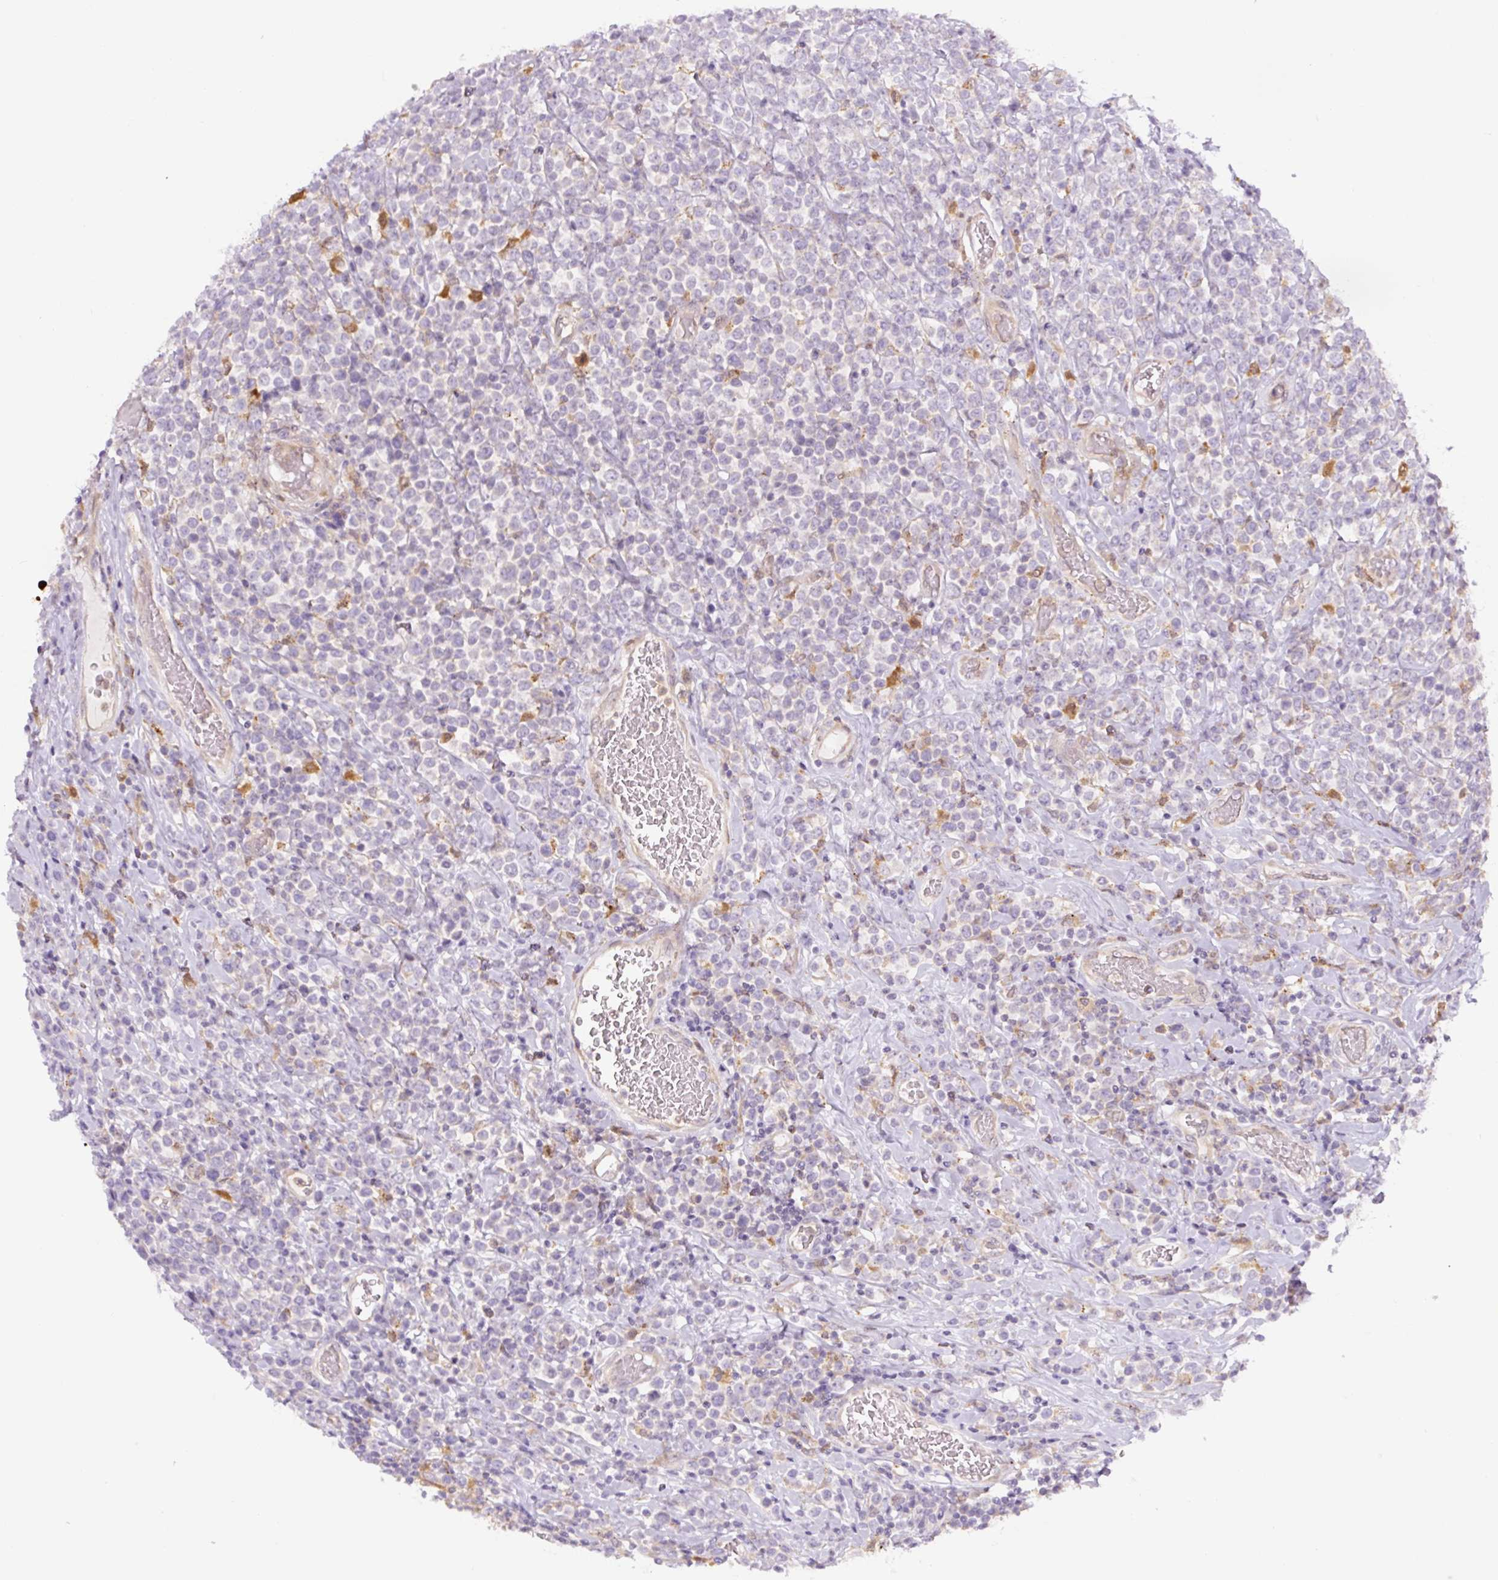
{"staining": {"intensity": "negative", "quantity": "none", "location": "none"}, "tissue": "lymphoma", "cell_type": "Tumor cells", "image_type": "cancer", "snomed": [{"axis": "morphology", "description": "Malignant lymphoma, non-Hodgkin's type, High grade"}, {"axis": "topography", "description": "Soft tissue"}], "caption": "Immunohistochemical staining of human lymphoma demonstrates no significant staining in tumor cells. The staining is performed using DAB (3,3'-diaminobenzidine) brown chromogen with nuclei counter-stained in using hematoxylin.", "gene": "ZSWIM7", "patient": {"sex": "female", "age": 56}}